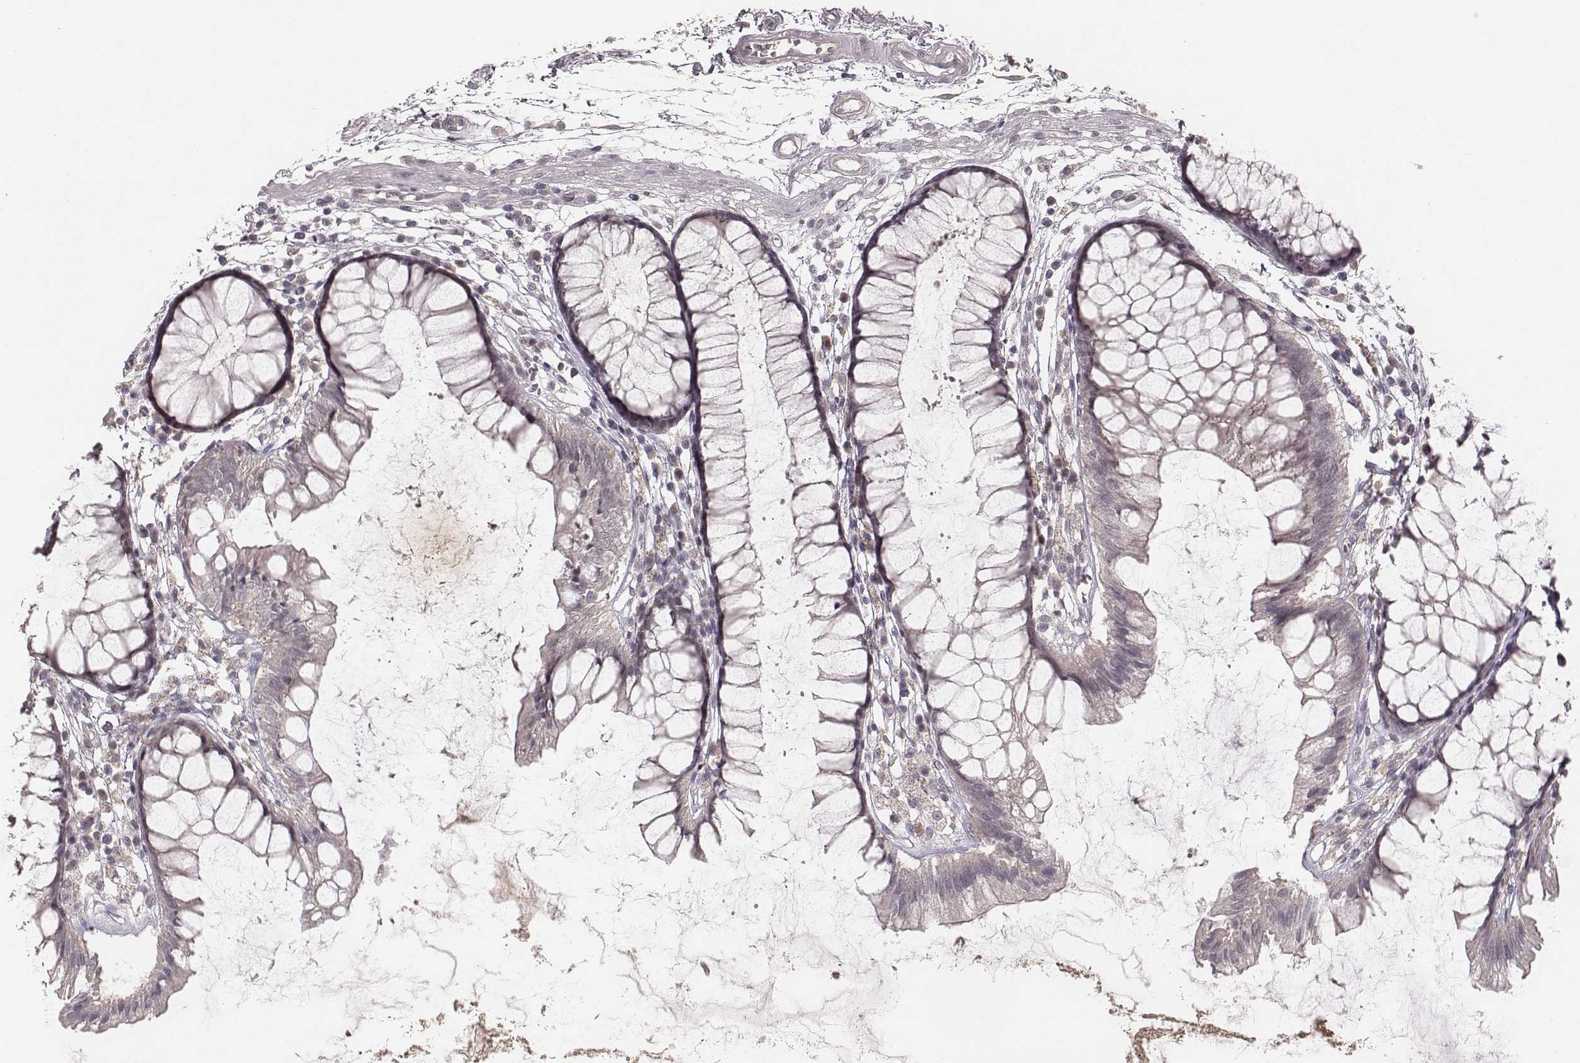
{"staining": {"intensity": "negative", "quantity": "none", "location": "none"}, "tissue": "colon", "cell_type": "Endothelial cells", "image_type": "normal", "snomed": [{"axis": "morphology", "description": "Normal tissue, NOS"}, {"axis": "morphology", "description": "Adenocarcinoma, NOS"}, {"axis": "topography", "description": "Colon"}], "caption": "This is an immunohistochemistry (IHC) image of unremarkable human colon. There is no expression in endothelial cells.", "gene": "LY6K", "patient": {"sex": "male", "age": 65}}